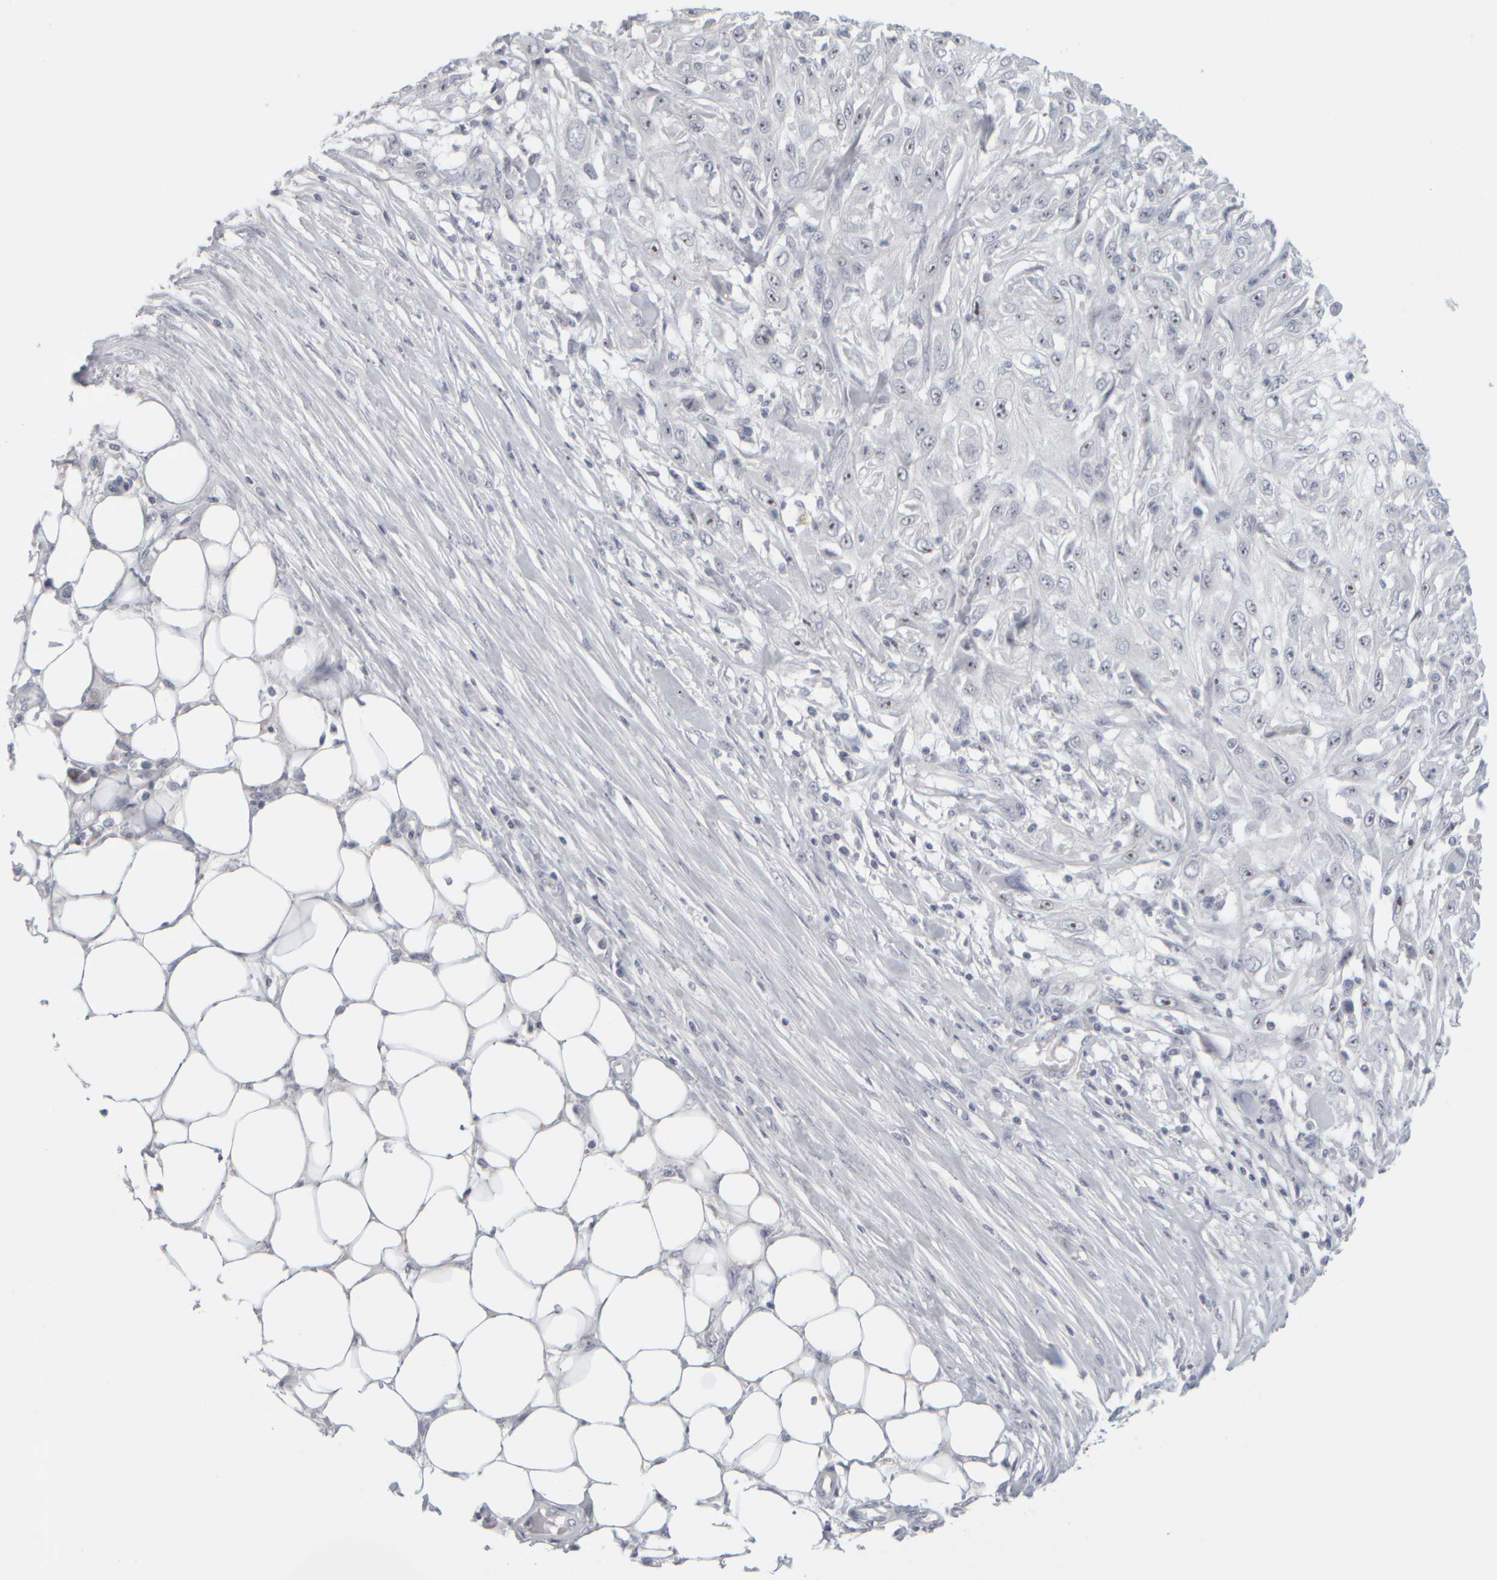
{"staining": {"intensity": "moderate", "quantity": "<25%", "location": "nuclear"}, "tissue": "skin cancer", "cell_type": "Tumor cells", "image_type": "cancer", "snomed": [{"axis": "morphology", "description": "Squamous cell carcinoma, NOS"}, {"axis": "morphology", "description": "Squamous cell carcinoma, metastatic, NOS"}, {"axis": "topography", "description": "Skin"}, {"axis": "topography", "description": "Lymph node"}], "caption": "Skin squamous cell carcinoma tissue reveals moderate nuclear expression in about <25% of tumor cells", "gene": "DCXR", "patient": {"sex": "male", "age": 75}}